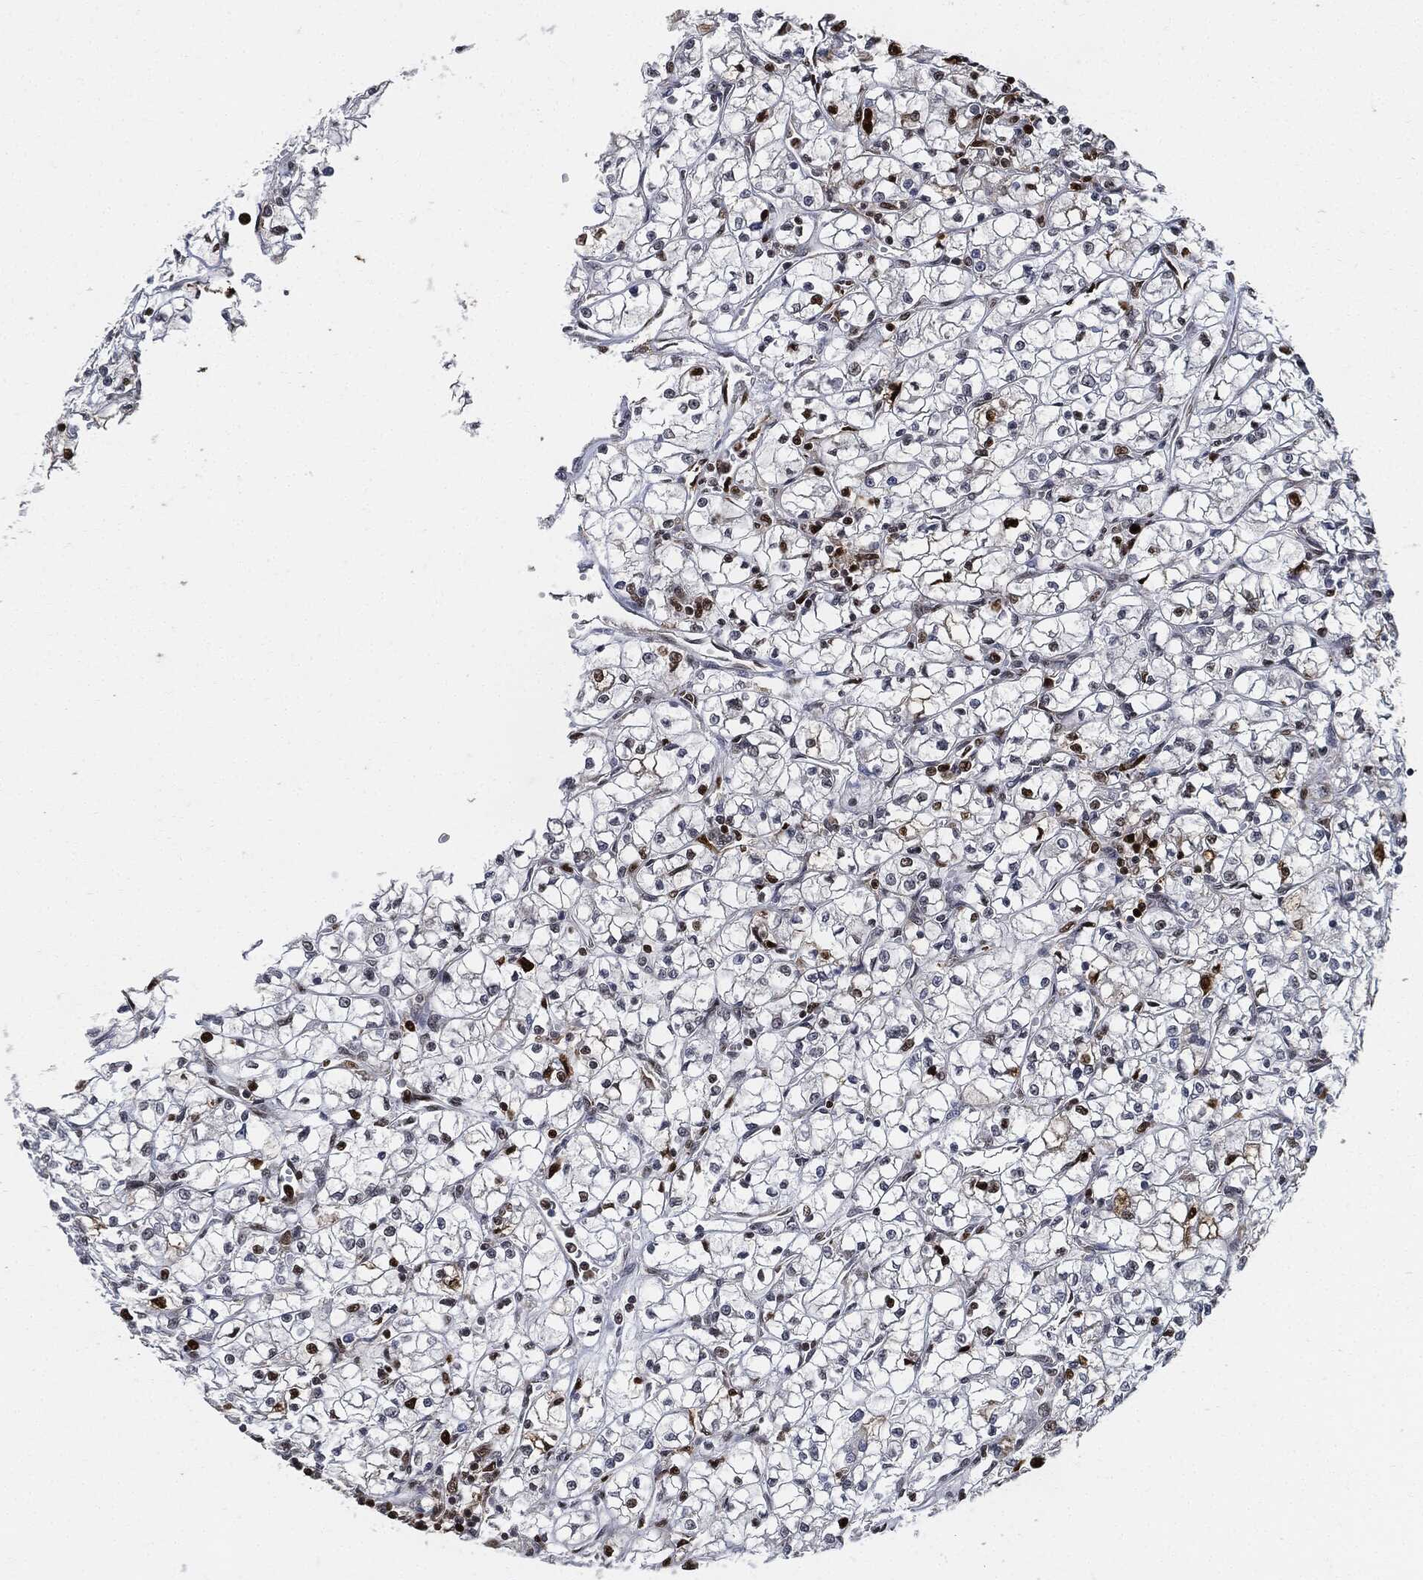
{"staining": {"intensity": "strong", "quantity": "25%-75%", "location": "nuclear"}, "tissue": "renal cancer", "cell_type": "Tumor cells", "image_type": "cancer", "snomed": [{"axis": "morphology", "description": "Adenocarcinoma, NOS"}, {"axis": "topography", "description": "Kidney"}], "caption": "Strong nuclear staining is identified in about 25%-75% of tumor cells in renal cancer.", "gene": "PCNA", "patient": {"sex": "female", "age": 64}}